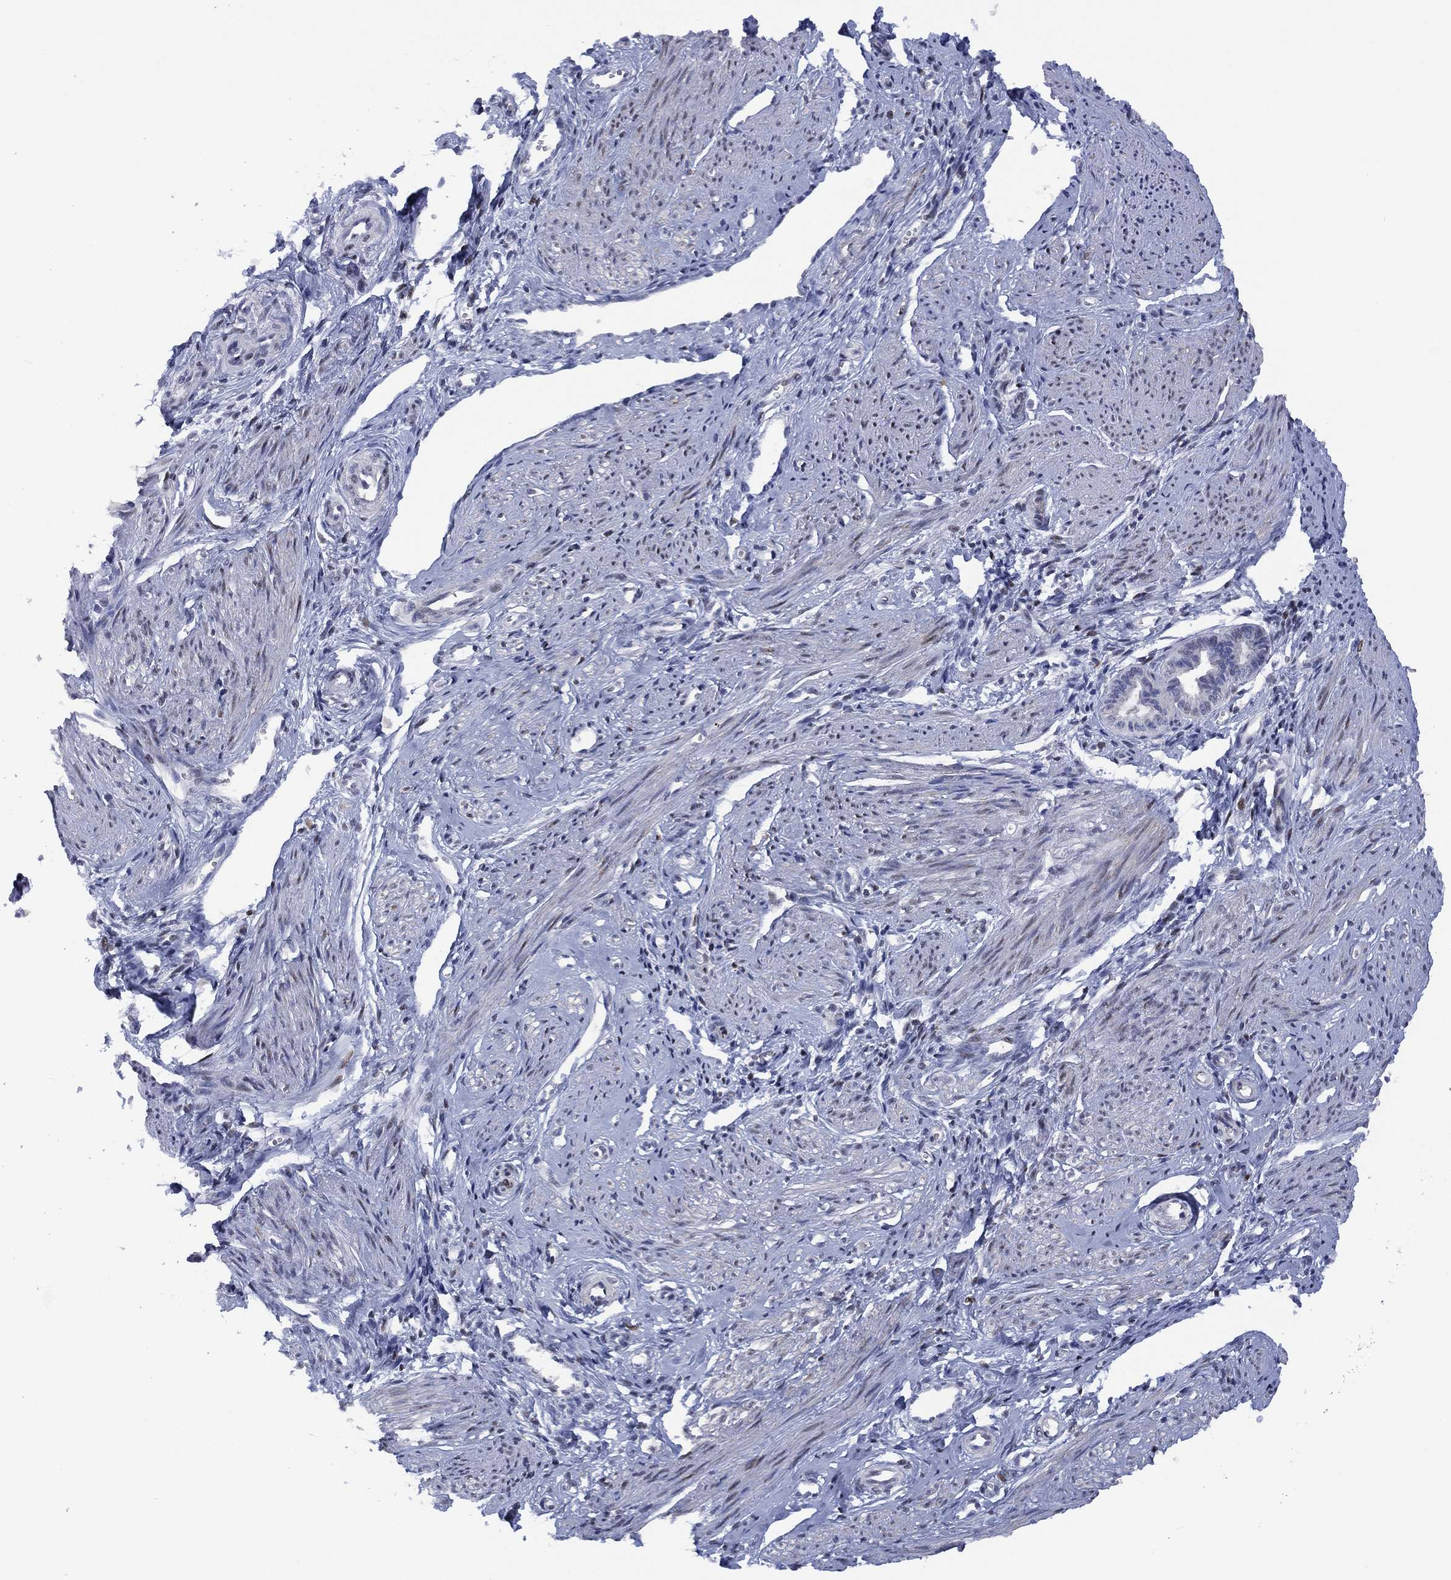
{"staining": {"intensity": "negative", "quantity": "none", "location": "none"}, "tissue": "endometrium", "cell_type": "Cells in endometrial stroma", "image_type": "normal", "snomed": [{"axis": "morphology", "description": "Normal tissue, NOS"}, {"axis": "topography", "description": "Cervix"}, {"axis": "topography", "description": "Endometrium"}], "caption": "This is an immunohistochemistry (IHC) photomicrograph of benign human endometrium. There is no staining in cells in endometrial stroma.", "gene": "SLC4A4", "patient": {"sex": "female", "age": 37}}